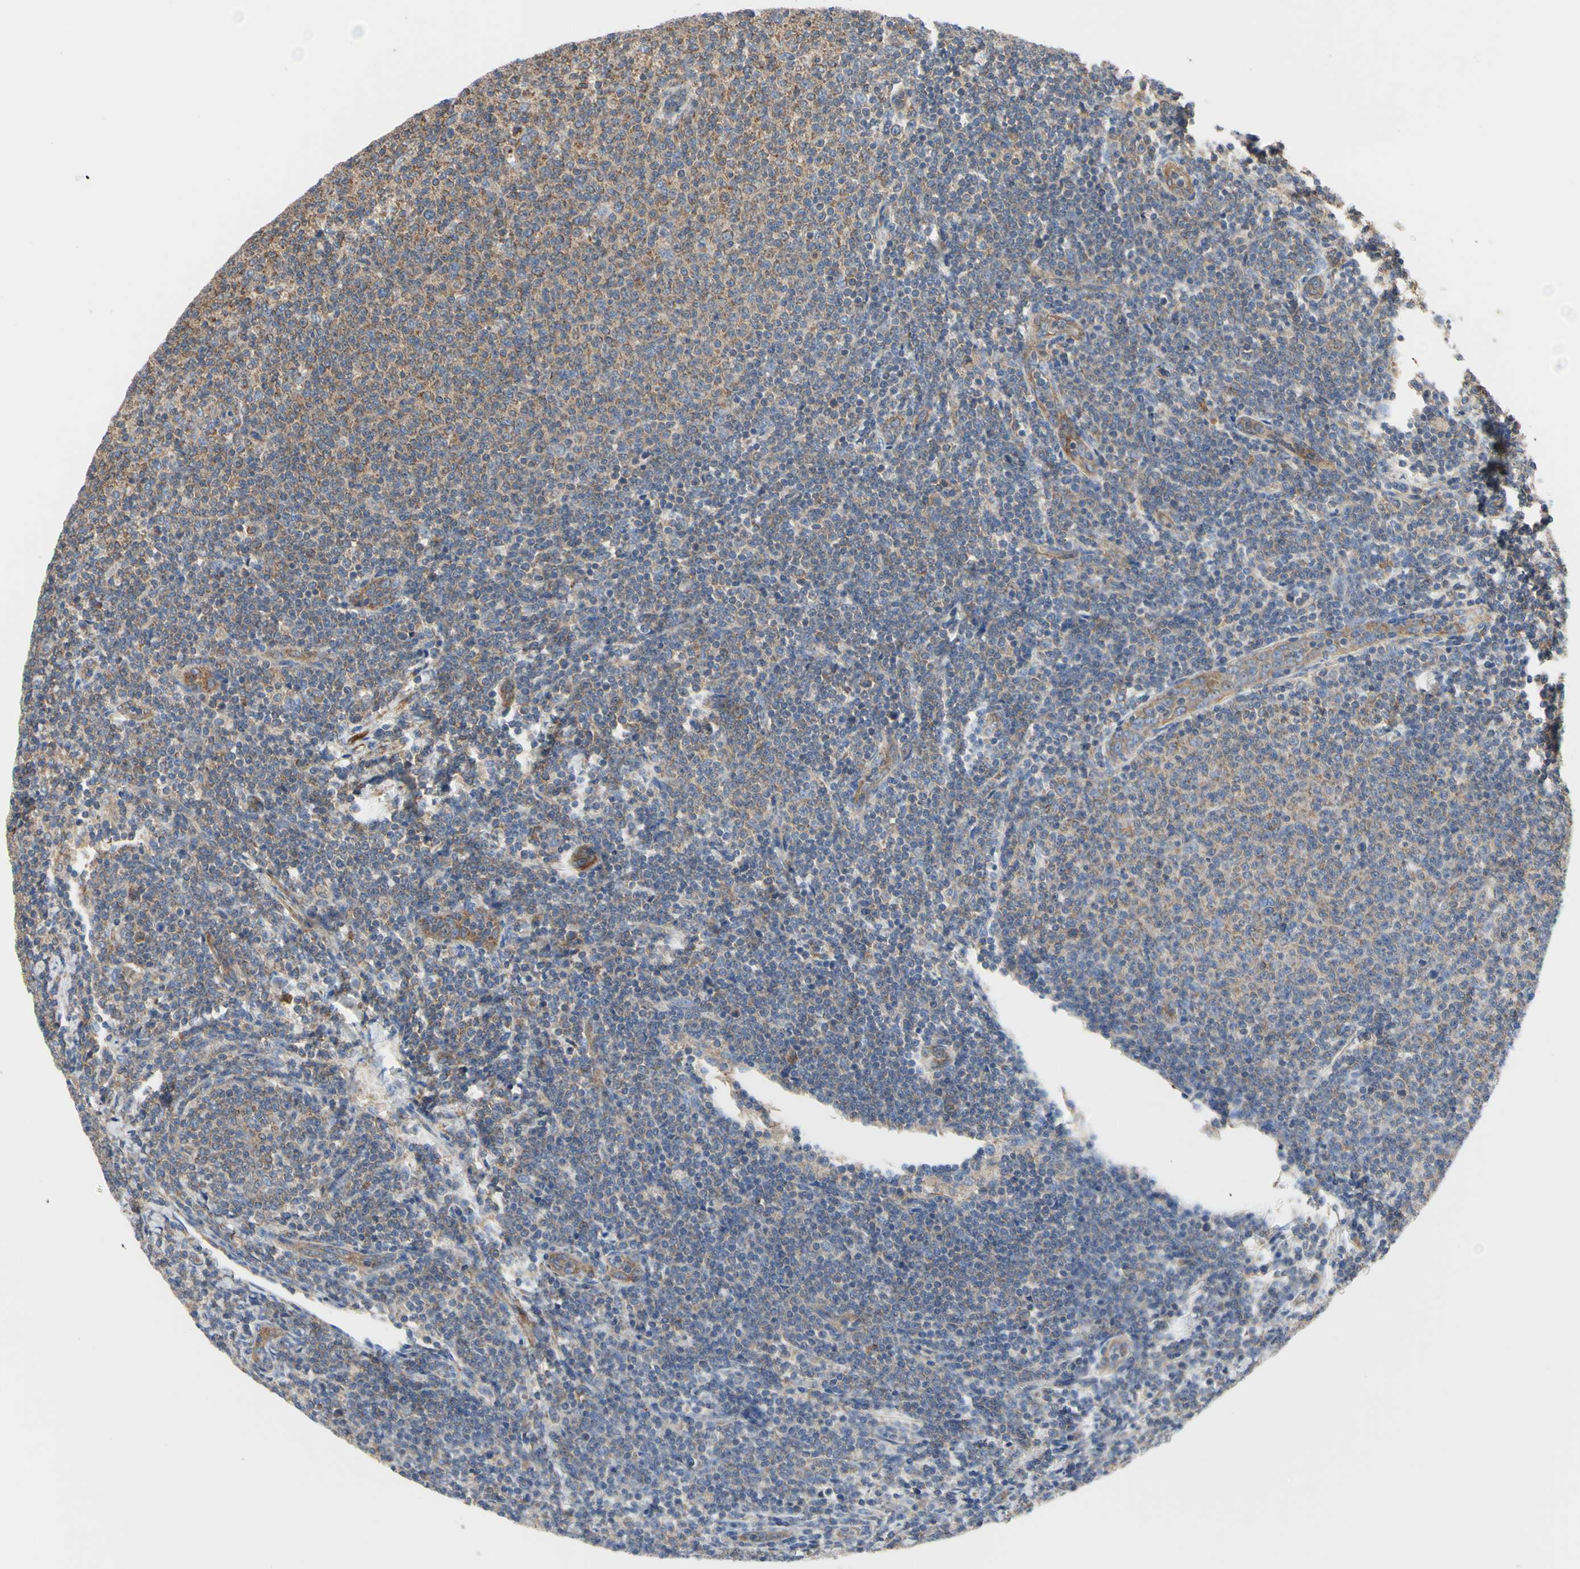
{"staining": {"intensity": "moderate", "quantity": "25%-75%", "location": "cytoplasmic/membranous"}, "tissue": "lymphoma", "cell_type": "Tumor cells", "image_type": "cancer", "snomed": [{"axis": "morphology", "description": "Malignant lymphoma, non-Hodgkin's type, Low grade"}, {"axis": "topography", "description": "Lymph node"}], "caption": "Lymphoma stained with a brown dye shows moderate cytoplasmic/membranous positive staining in approximately 25%-75% of tumor cells.", "gene": "BECN1", "patient": {"sex": "male", "age": 66}}